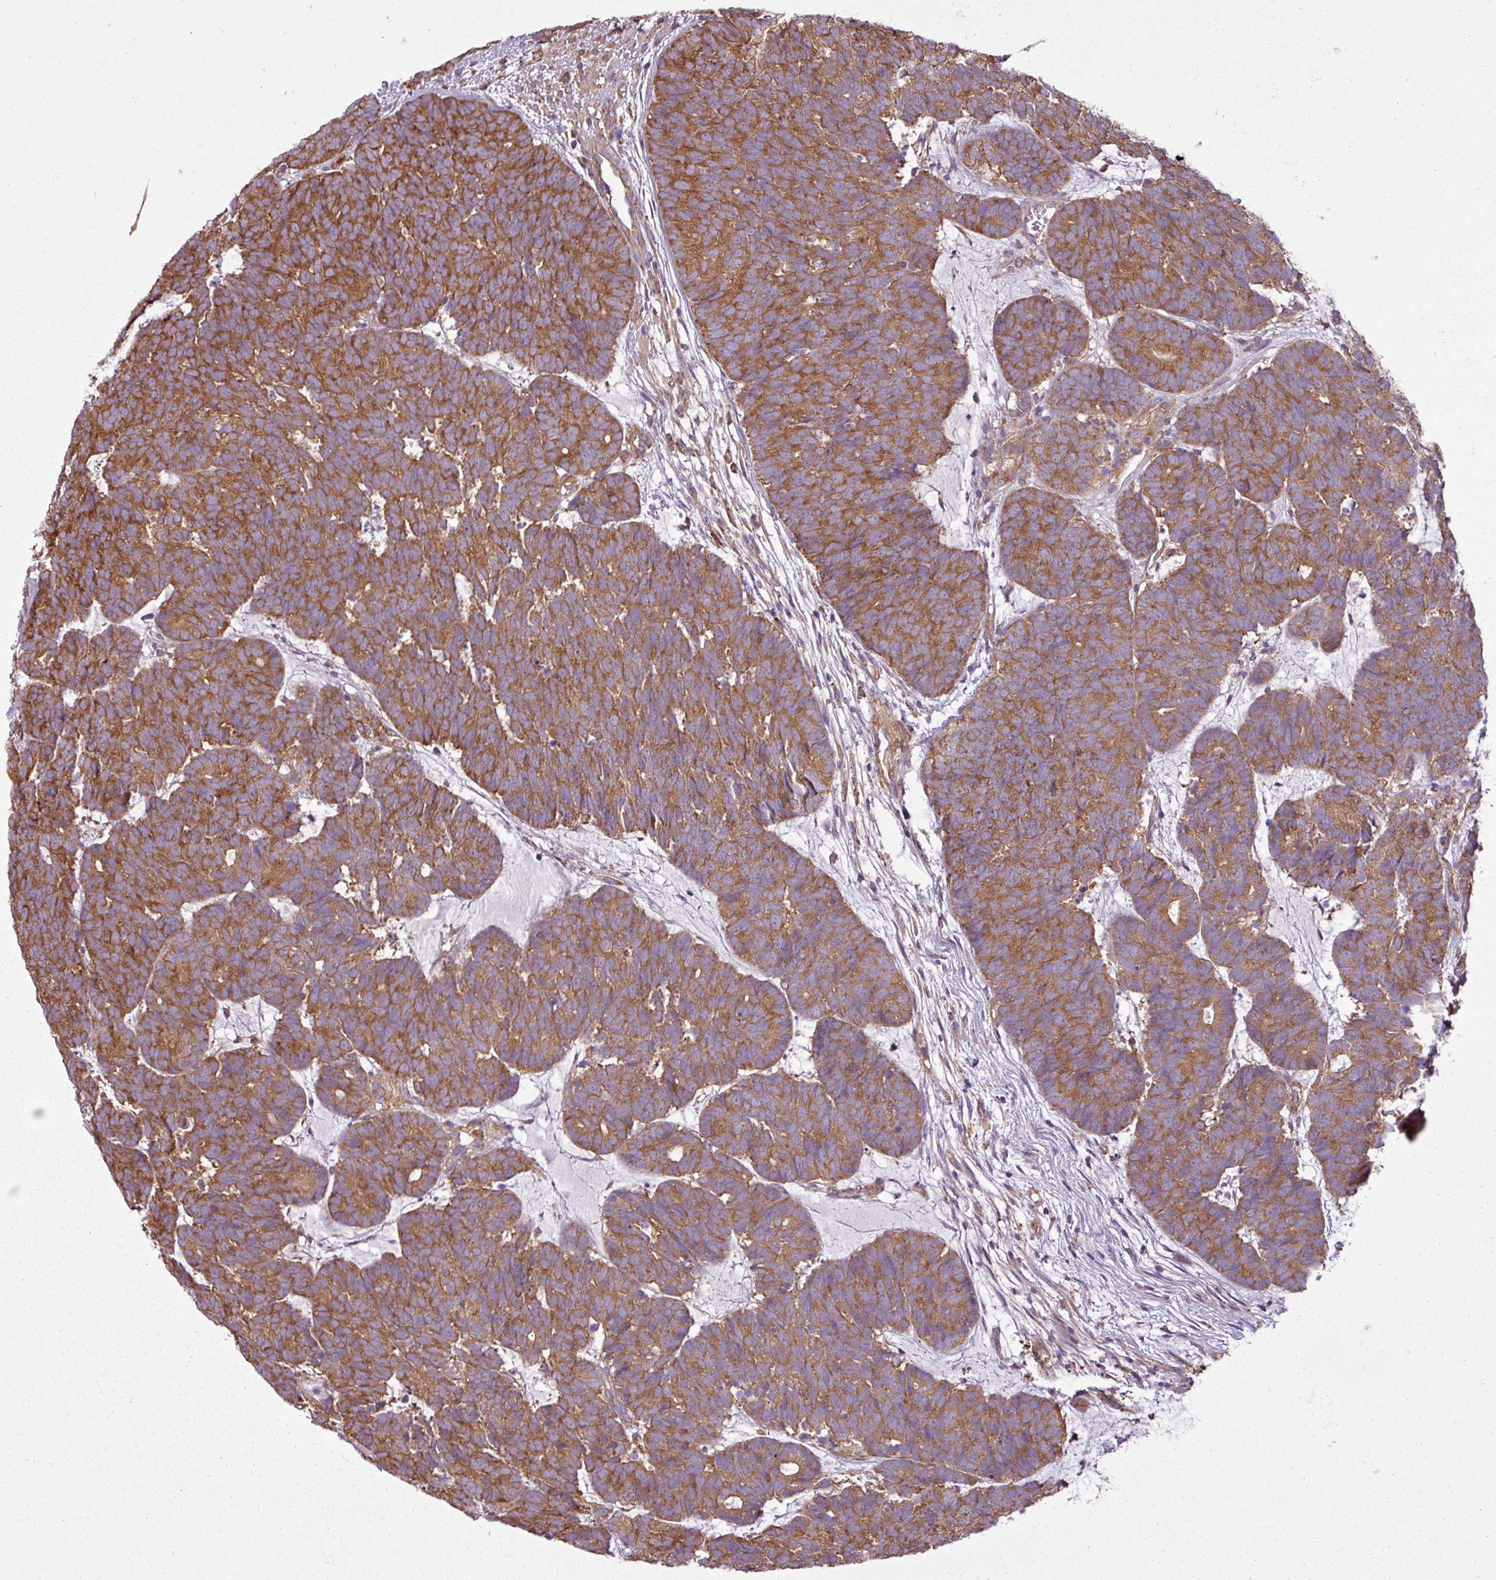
{"staining": {"intensity": "moderate", "quantity": ">75%", "location": "cytoplasmic/membranous"}, "tissue": "head and neck cancer", "cell_type": "Tumor cells", "image_type": "cancer", "snomed": [{"axis": "morphology", "description": "Adenocarcinoma, NOS"}, {"axis": "topography", "description": "Head-Neck"}], "caption": "Immunohistochemistry (IHC) histopathology image of neoplastic tissue: human adenocarcinoma (head and neck) stained using immunohistochemistry exhibits medium levels of moderate protein expression localized specifically in the cytoplasmic/membranous of tumor cells, appearing as a cytoplasmic/membranous brown color.", "gene": "PACSIN2", "patient": {"sex": "female", "age": 81}}